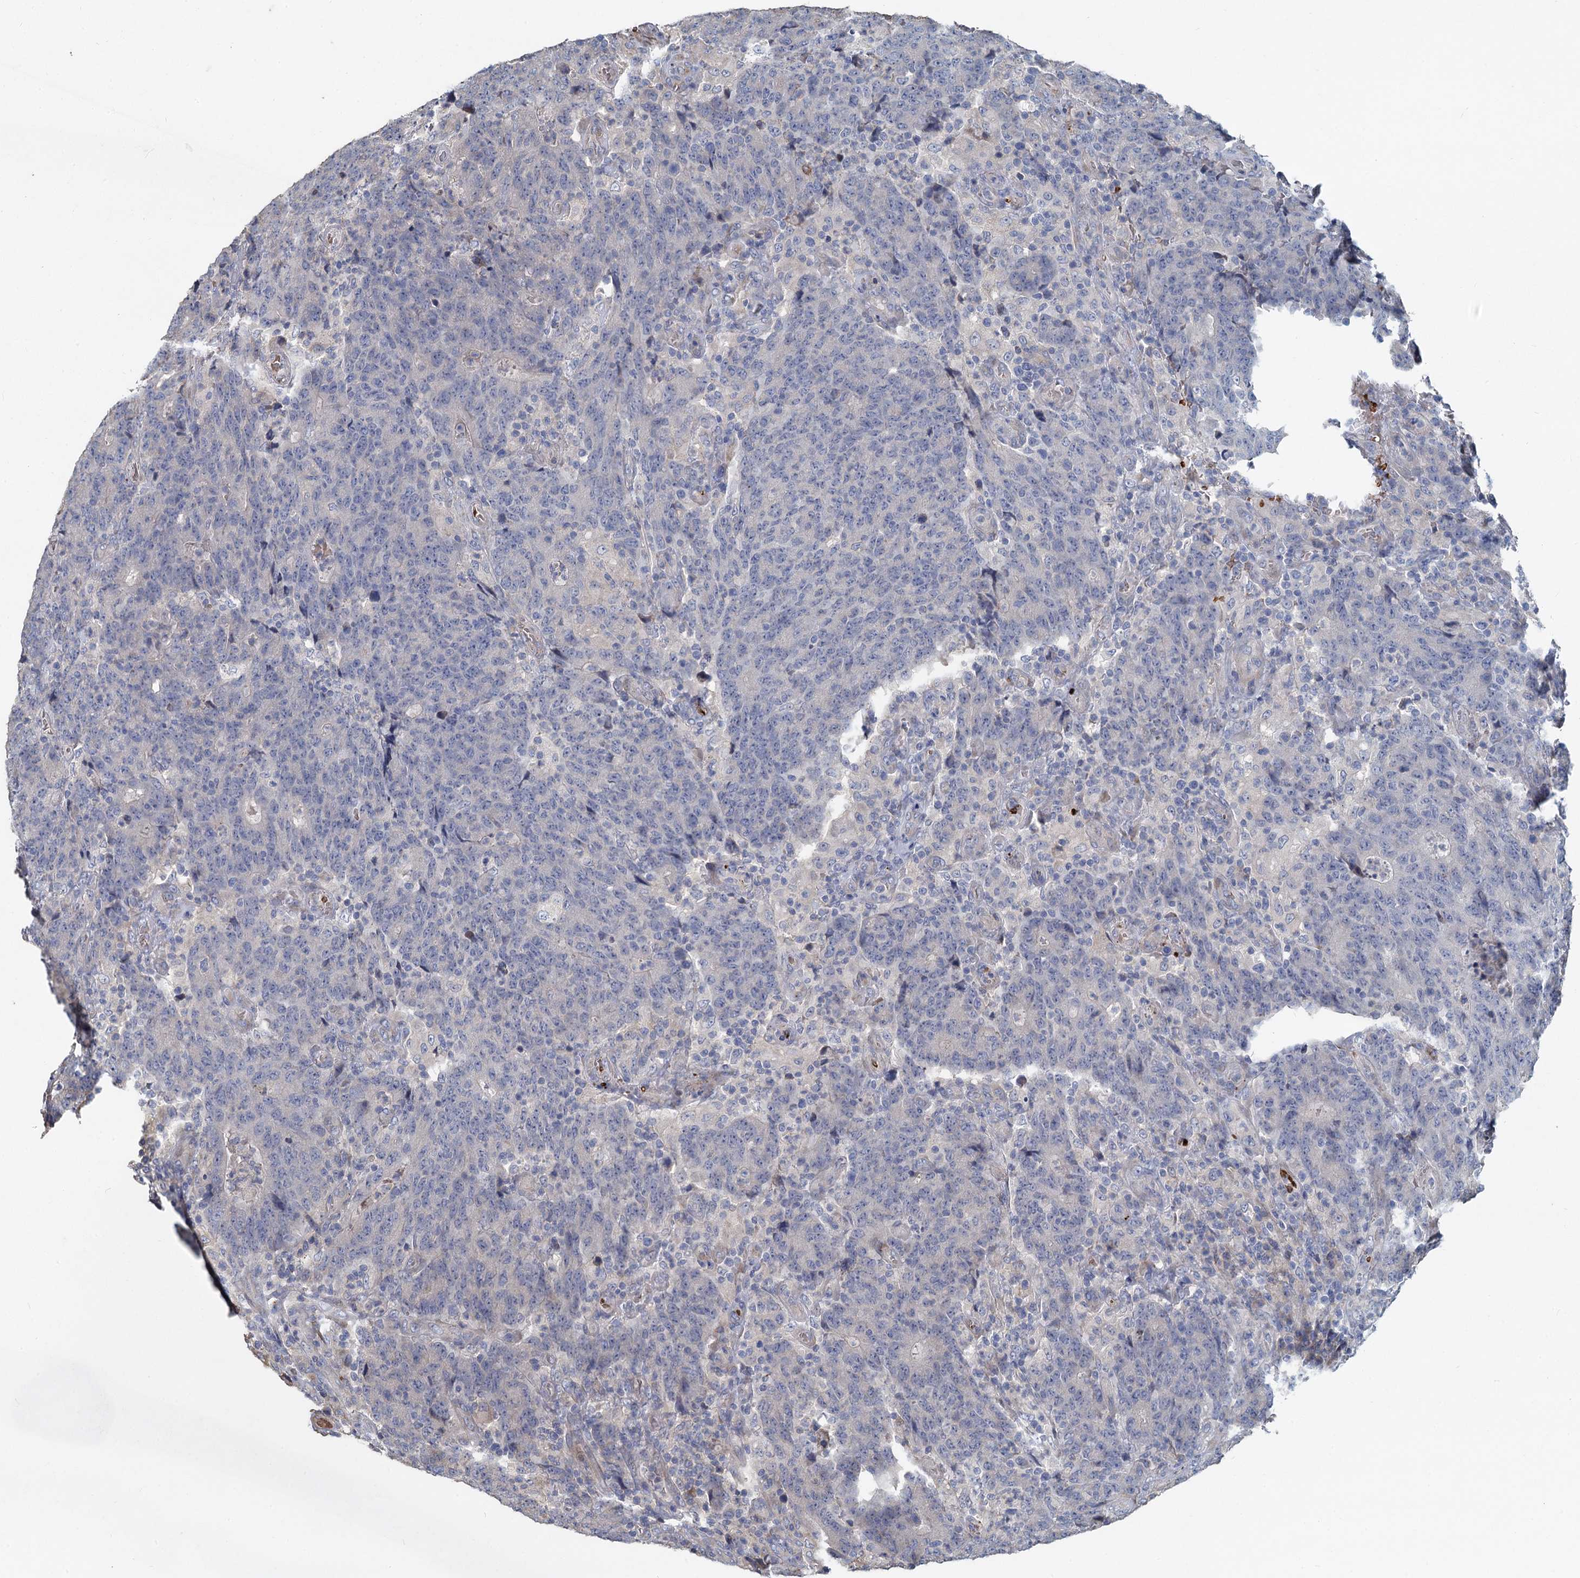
{"staining": {"intensity": "negative", "quantity": "none", "location": "none"}, "tissue": "colorectal cancer", "cell_type": "Tumor cells", "image_type": "cancer", "snomed": [{"axis": "morphology", "description": "Adenocarcinoma, NOS"}, {"axis": "topography", "description": "Colon"}], "caption": "DAB (3,3'-diaminobenzidine) immunohistochemical staining of colorectal cancer (adenocarcinoma) displays no significant expression in tumor cells. (DAB (3,3'-diaminobenzidine) IHC visualized using brightfield microscopy, high magnification).", "gene": "TCTN2", "patient": {"sex": "female", "age": 75}}